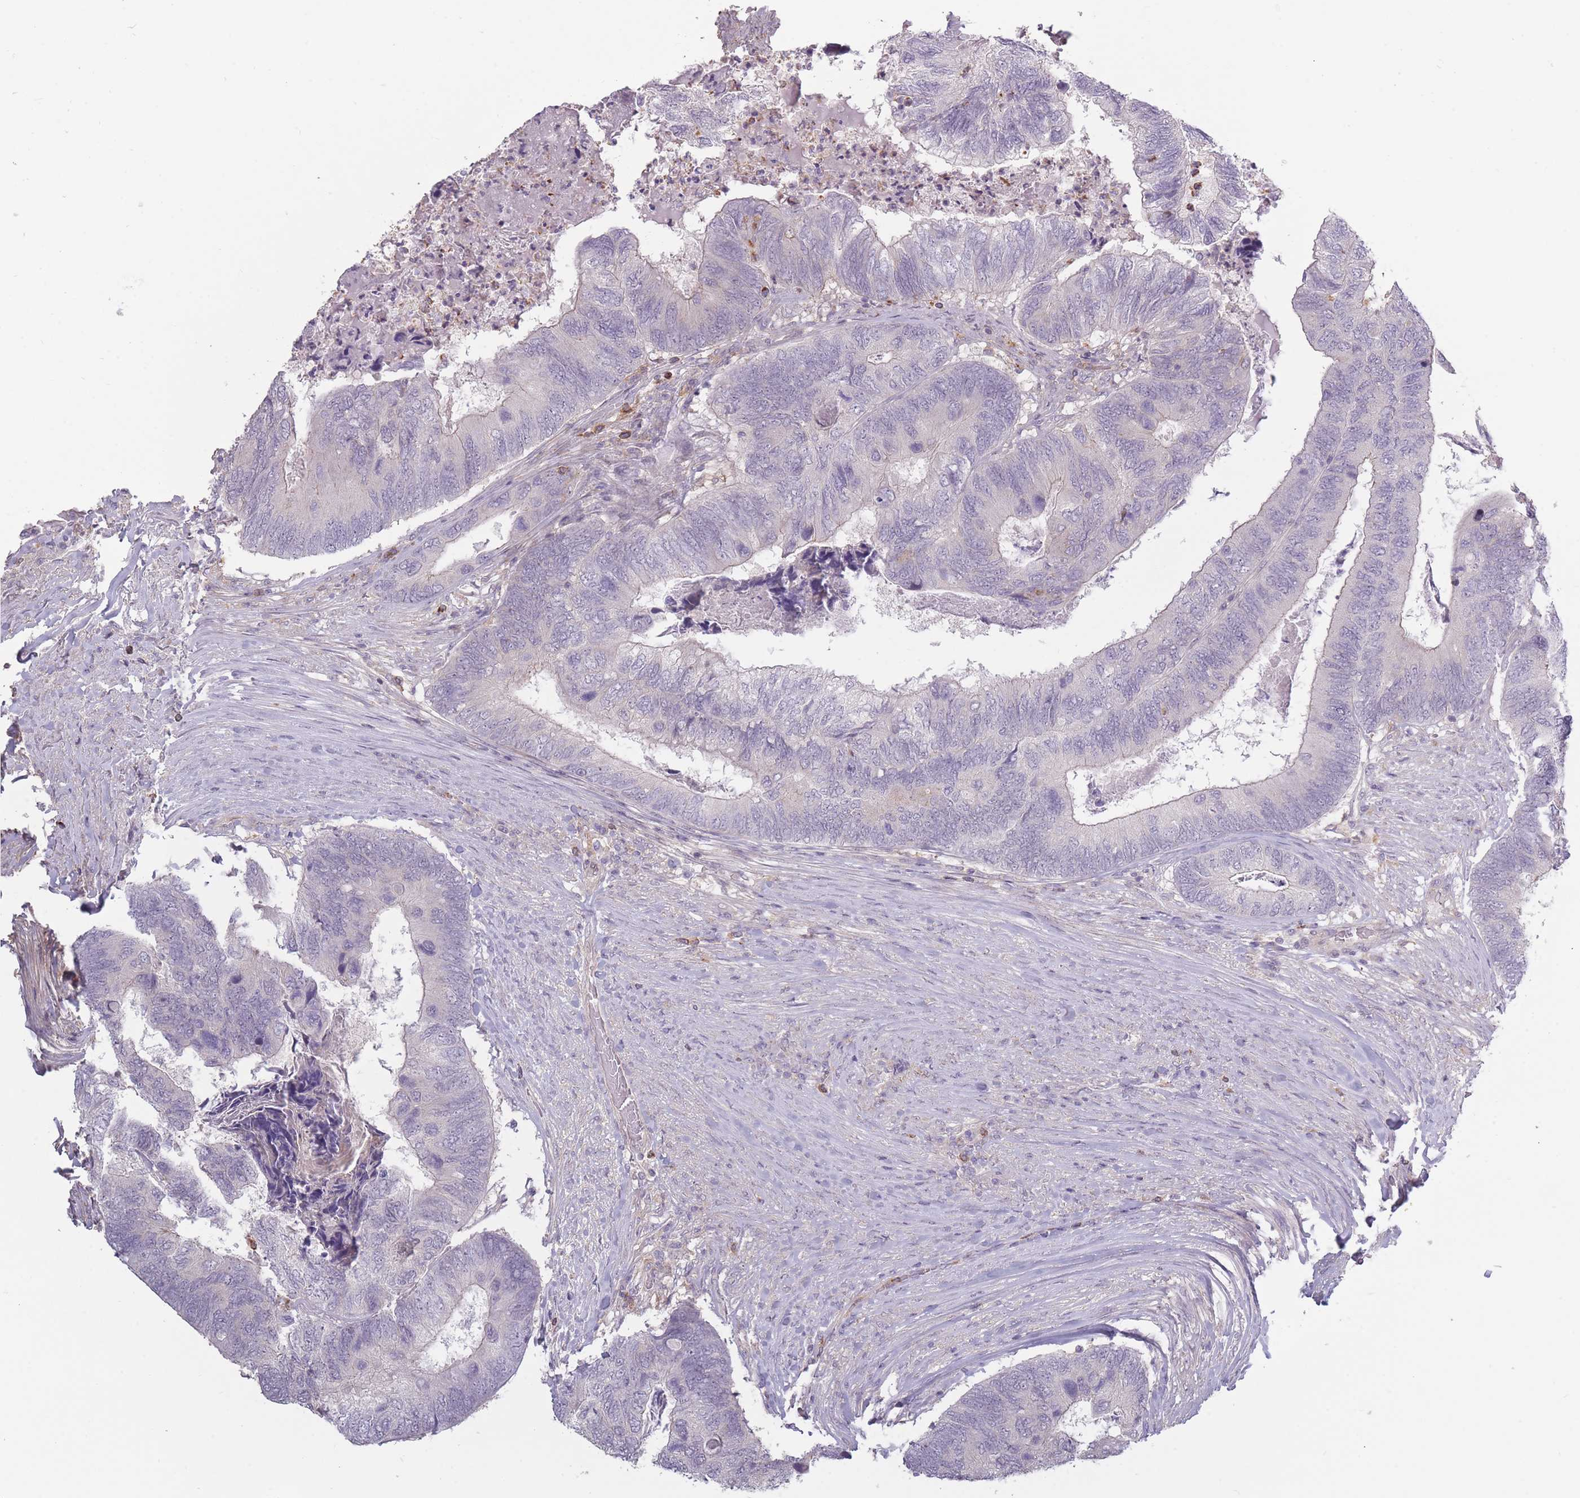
{"staining": {"intensity": "negative", "quantity": "none", "location": "none"}, "tissue": "colorectal cancer", "cell_type": "Tumor cells", "image_type": "cancer", "snomed": [{"axis": "morphology", "description": "Adenocarcinoma, NOS"}, {"axis": "topography", "description": "Colon"}], "caption": "The photomicrograph displays no staining of tumor cells in adenocarcinoma (colorectal).", "gene": "TET3", "patient": {"sex": "female", "age": 67}}